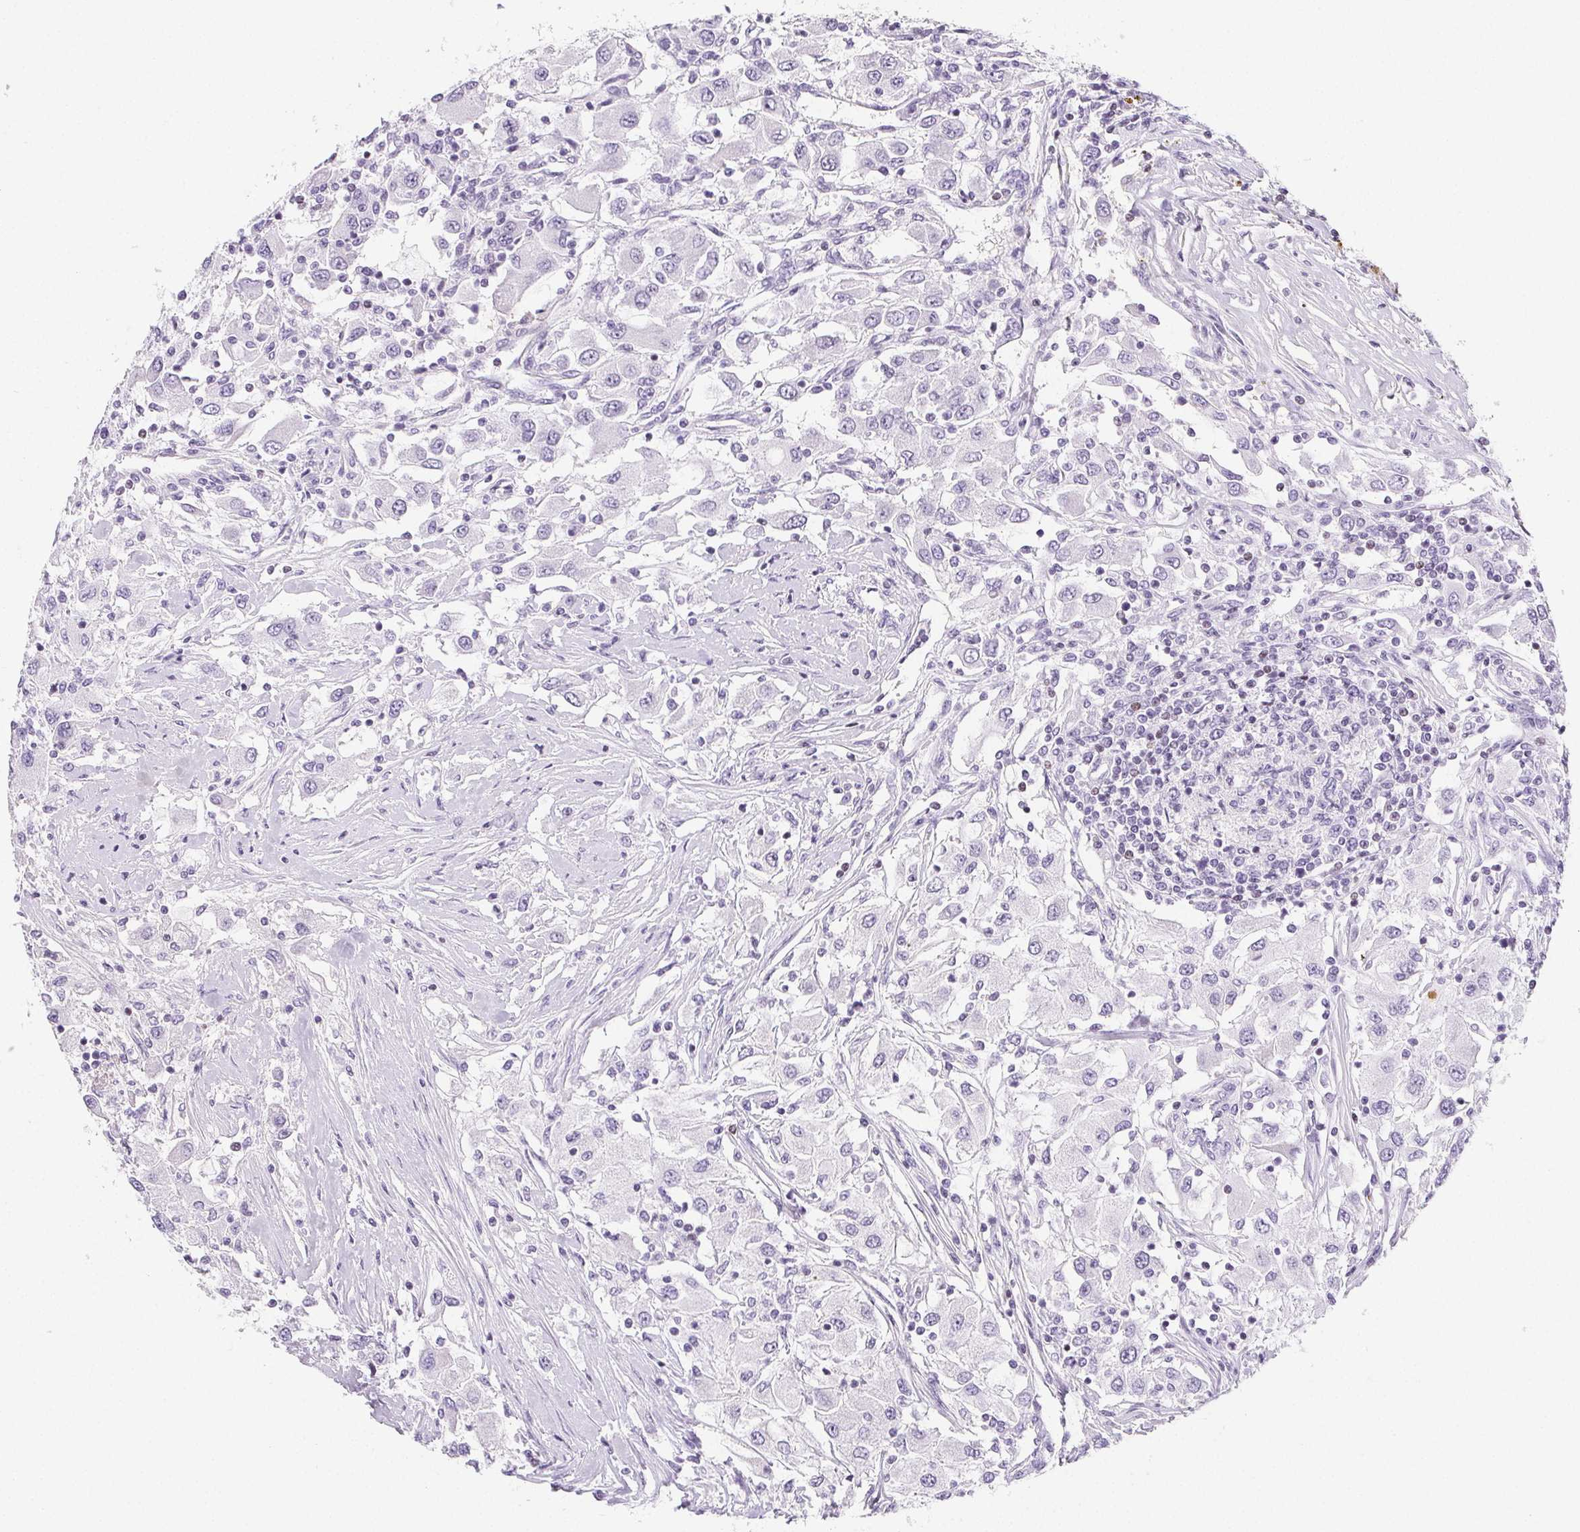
{"staining": {"intensity": "negative", "quantity": "none", "location": "none"}, "tissue": "renal cancer", "cell_type": "Tumor cells", "image_type": "cancer", "snomed": [{"axis": "morphology", "description": "Adenocarcinoma, NOS"}, {"axis": "topography", "description": "Kidney"}], "caption": "A photomicrograph of renal adenocarcinoma stained for a protein demonstrates no brown staining in tumor cells. (Stains: DAB immunohistochemistry with hematoxylin counter stain, Microscopy: brightfield microscopy at high magnification).", "gene": "BEND2", "patient": {"sex": "female", "age": 67}}